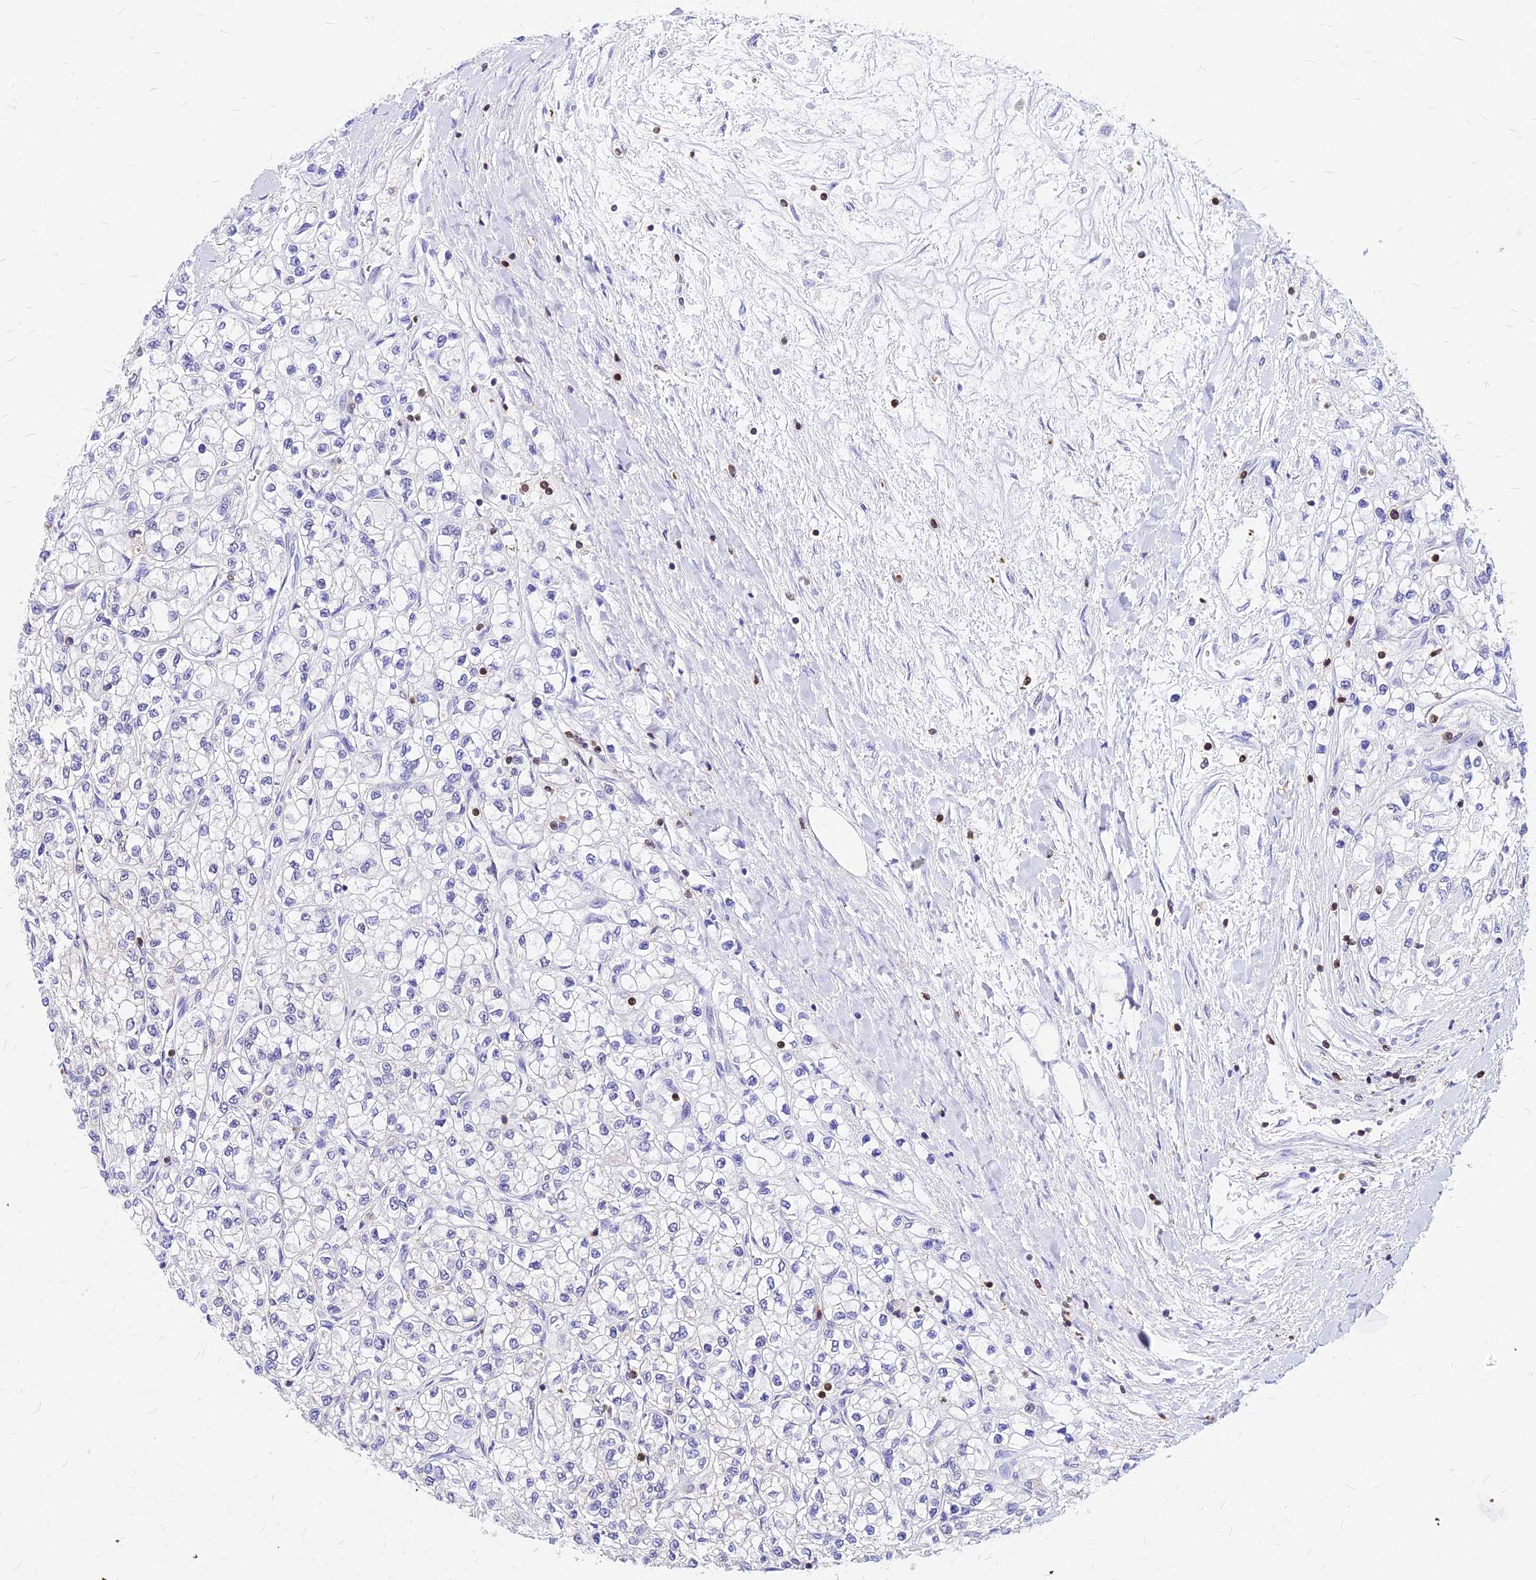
{"staining": {"intensity": "negative", "quantity": "none", "location": "none"}, "tissue": "renal cancer", "cell_type": "Tumor cells", "image_type": "cancer", "snomed": [{"axis": "morphology", "description": "Adenocarcinoma, NOS"}, {"axis": "topography", "description": "Kidney"}], "caption": "Immunohistochemistry micrograph of human renal cancer stained for a protein (brown), which demonstrates no expression in tumor cells. The staining was performed using DAB (3,3'-diaminobenzidine) to visualize the protein expression in brown, while the nuclei were stained in blue with hematoxylin (Magnification: 20x).", "gene": "PAXX", "patient": {"sex": "male", "age": 80}}